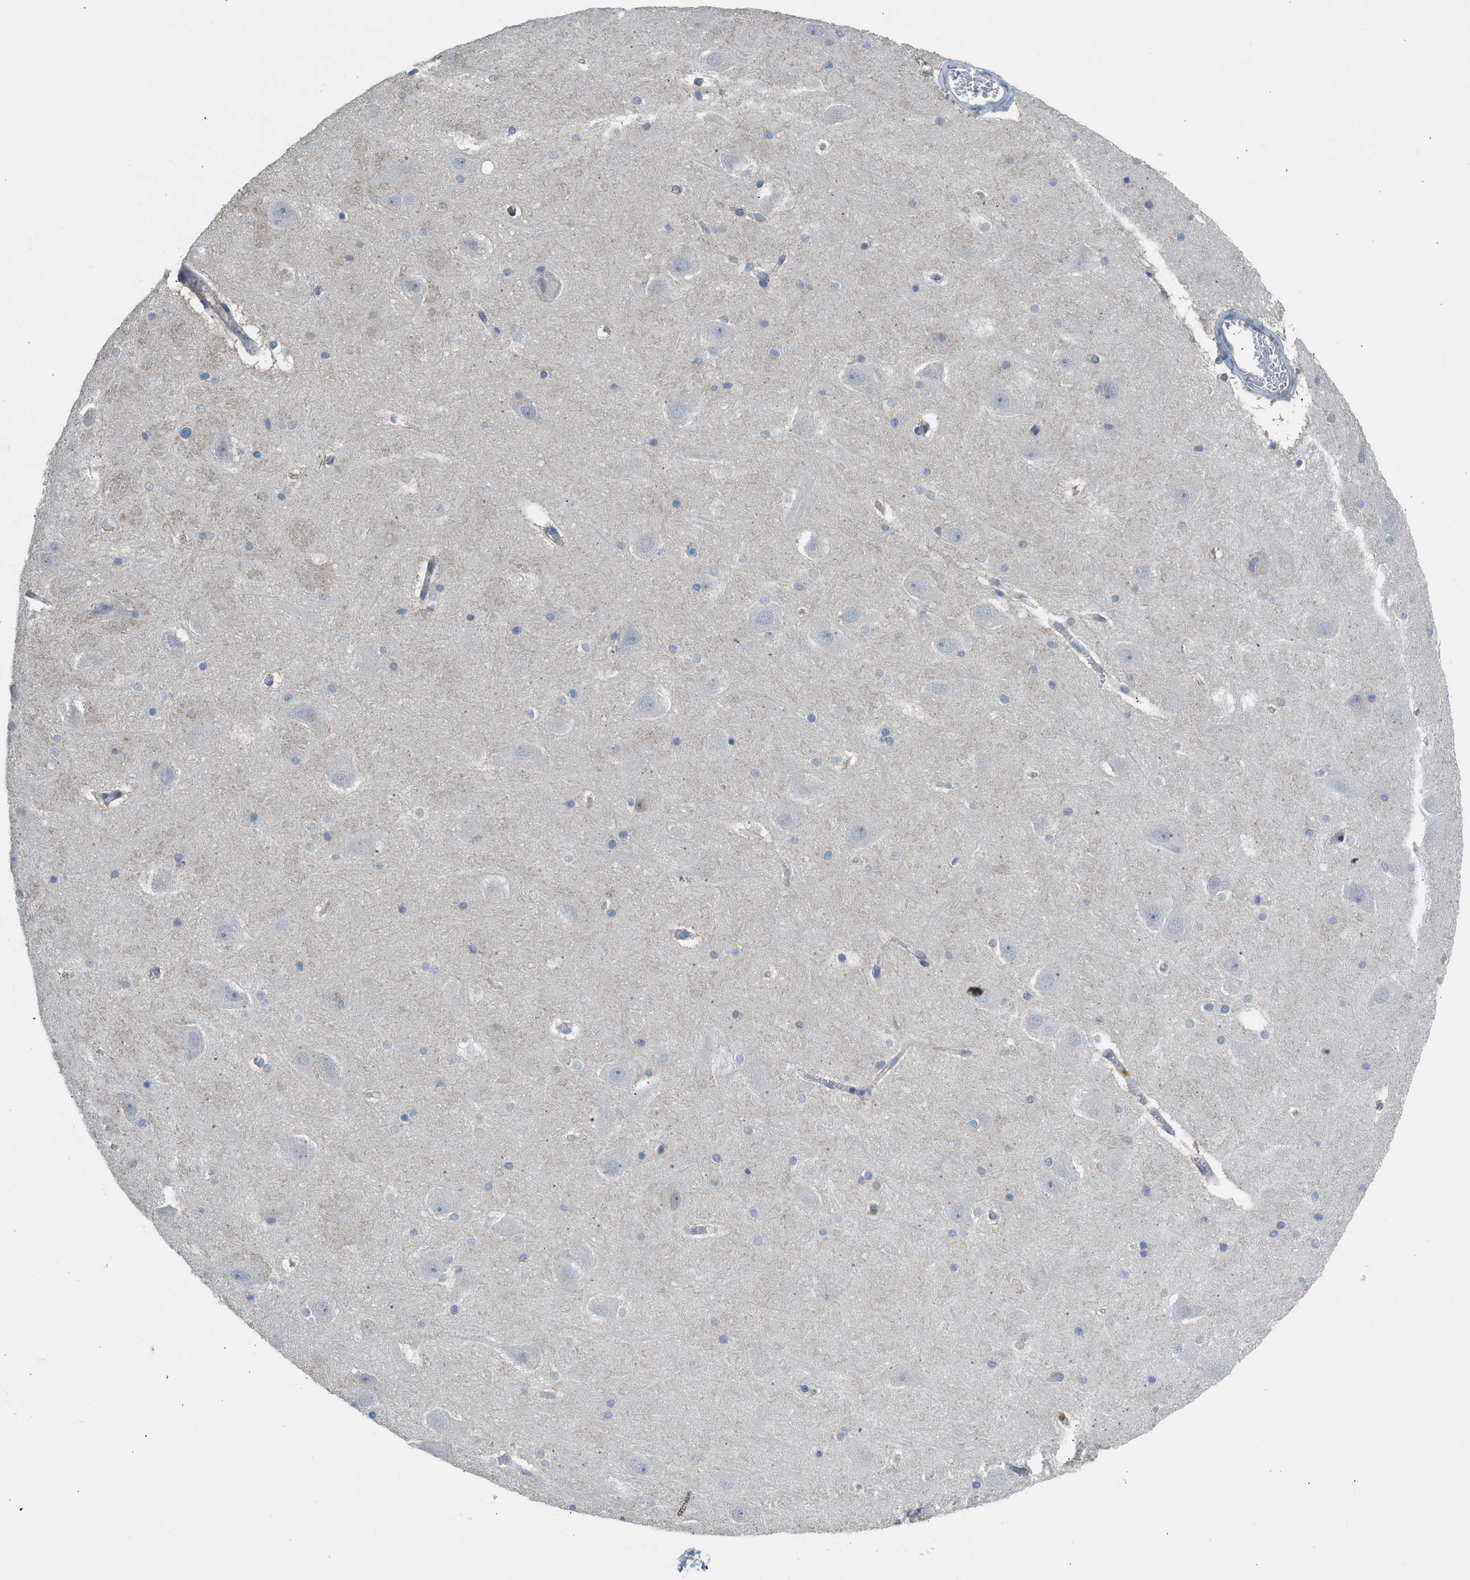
{"staining": {"intensity": "negative", "quantity": "none", "location": "none"}, "tissue": "hippocampus", "cell_type": "Glial cells", "image_type": "normal", "snomed": [{"axis": "morphology", "description": "Normal tissue, NOS"}, {"axis": "topography", "description": "Hippocampus"}], "caption": "The IHC micrograph has no significant positivity in glial cells of hippocampus. (DAB (3,3'-diaminobenzidine) immunohistochemistry, high magnification).", "gene": "RHBDF2", "patient": {"sex": "male", "age": 45}}